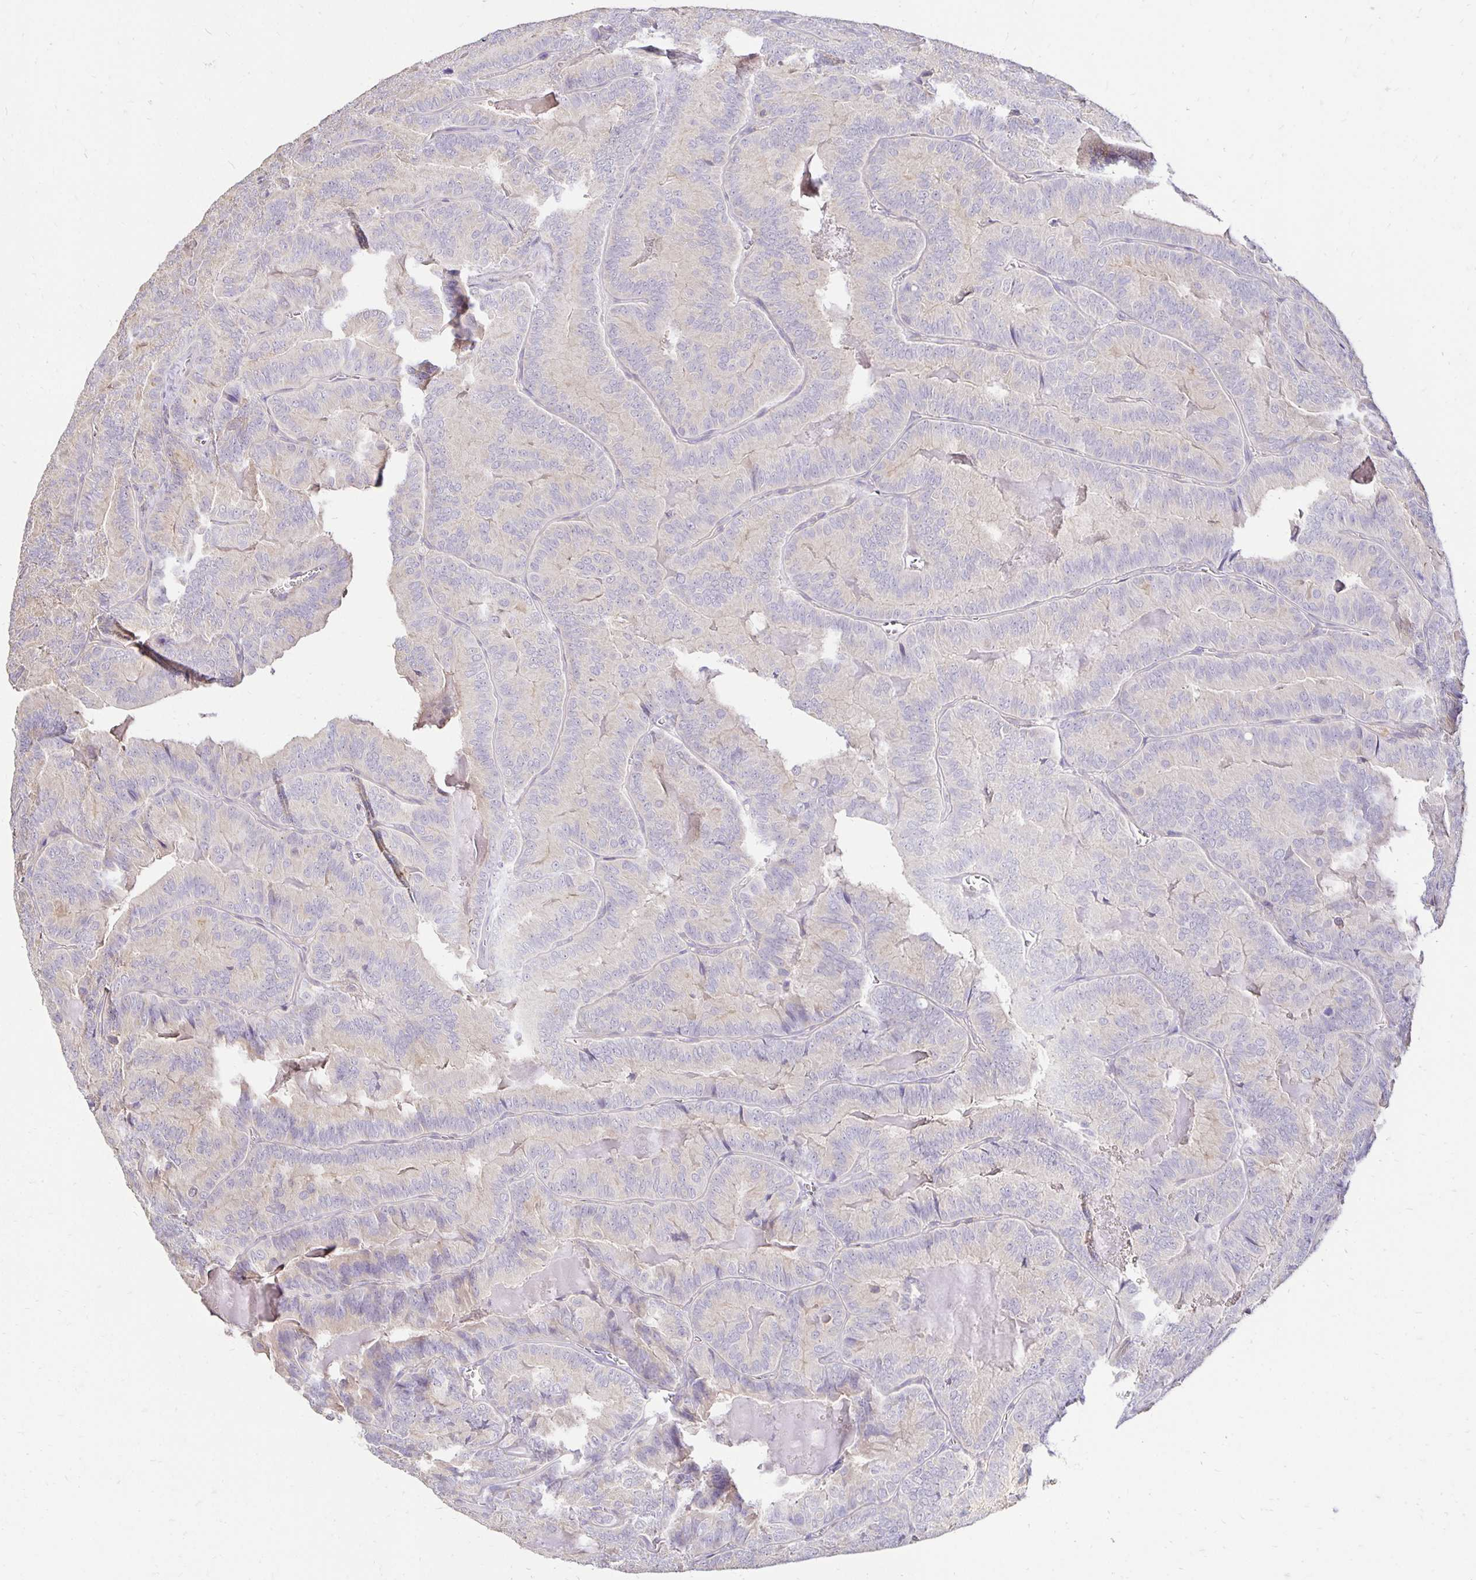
{"staining": {"intensity": "negative", "quantity": "none", "location": "none"}, "tissue": "thyroid cancer", "cell_type": "Tumor cells", "image_type": "cancer", "snomed": [{"axis": "morphology", "description": "Papillary adenocarcinoma, NOS"}, {"axis": "topography", "description": "Thyroid gland"}], "caption": "A histopathology image of human thyroid papillary adenocarcinoma is negative for staining in tumor cells.", "gene": "PNPLA3", "patient": {"sex": "female", "age": 75}}